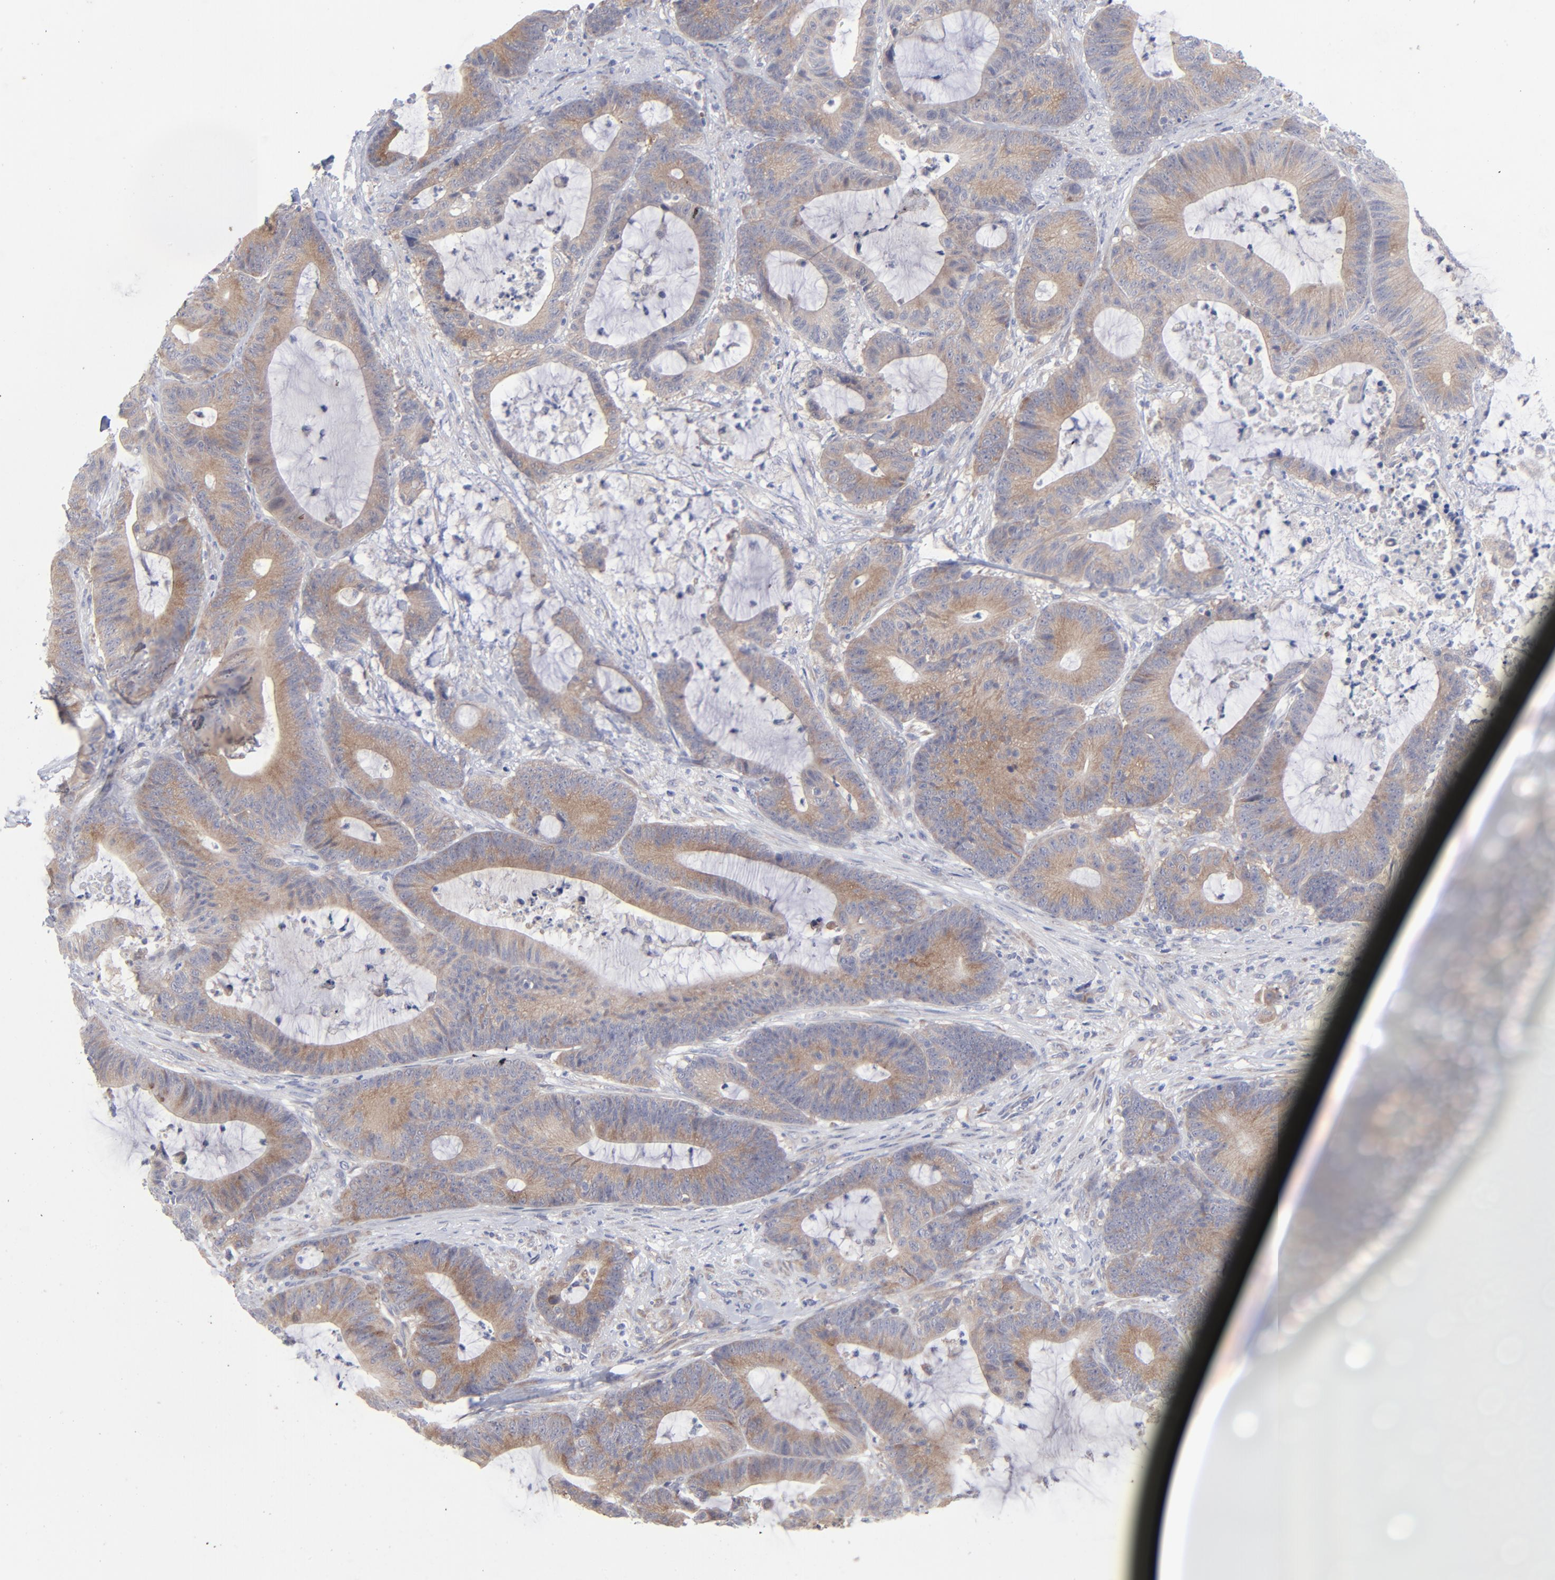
{"staining": {"intensity": "weak", "quantity": ">75%", "location": "cytoplasmic/membranous"}, "tissue": "colorectal cancer", "cell_type": "Tumor cells", "image_type": "cancer", "snomed": [{"axis": "morphology", "description": "Adenocarcinoma, NOS"}, {"axis": "topography", "description": "Colon"}], "caption": "An immunohistochemistry photomicrograph of neoplastic tissue is shown. Protein staining in brown shows weak cytoplasmic/membranous positivity in colorectal adenocarcinoma within tumor cells.", "gene": "RPS24", "patient": {"sex": "female", "age": 84}}